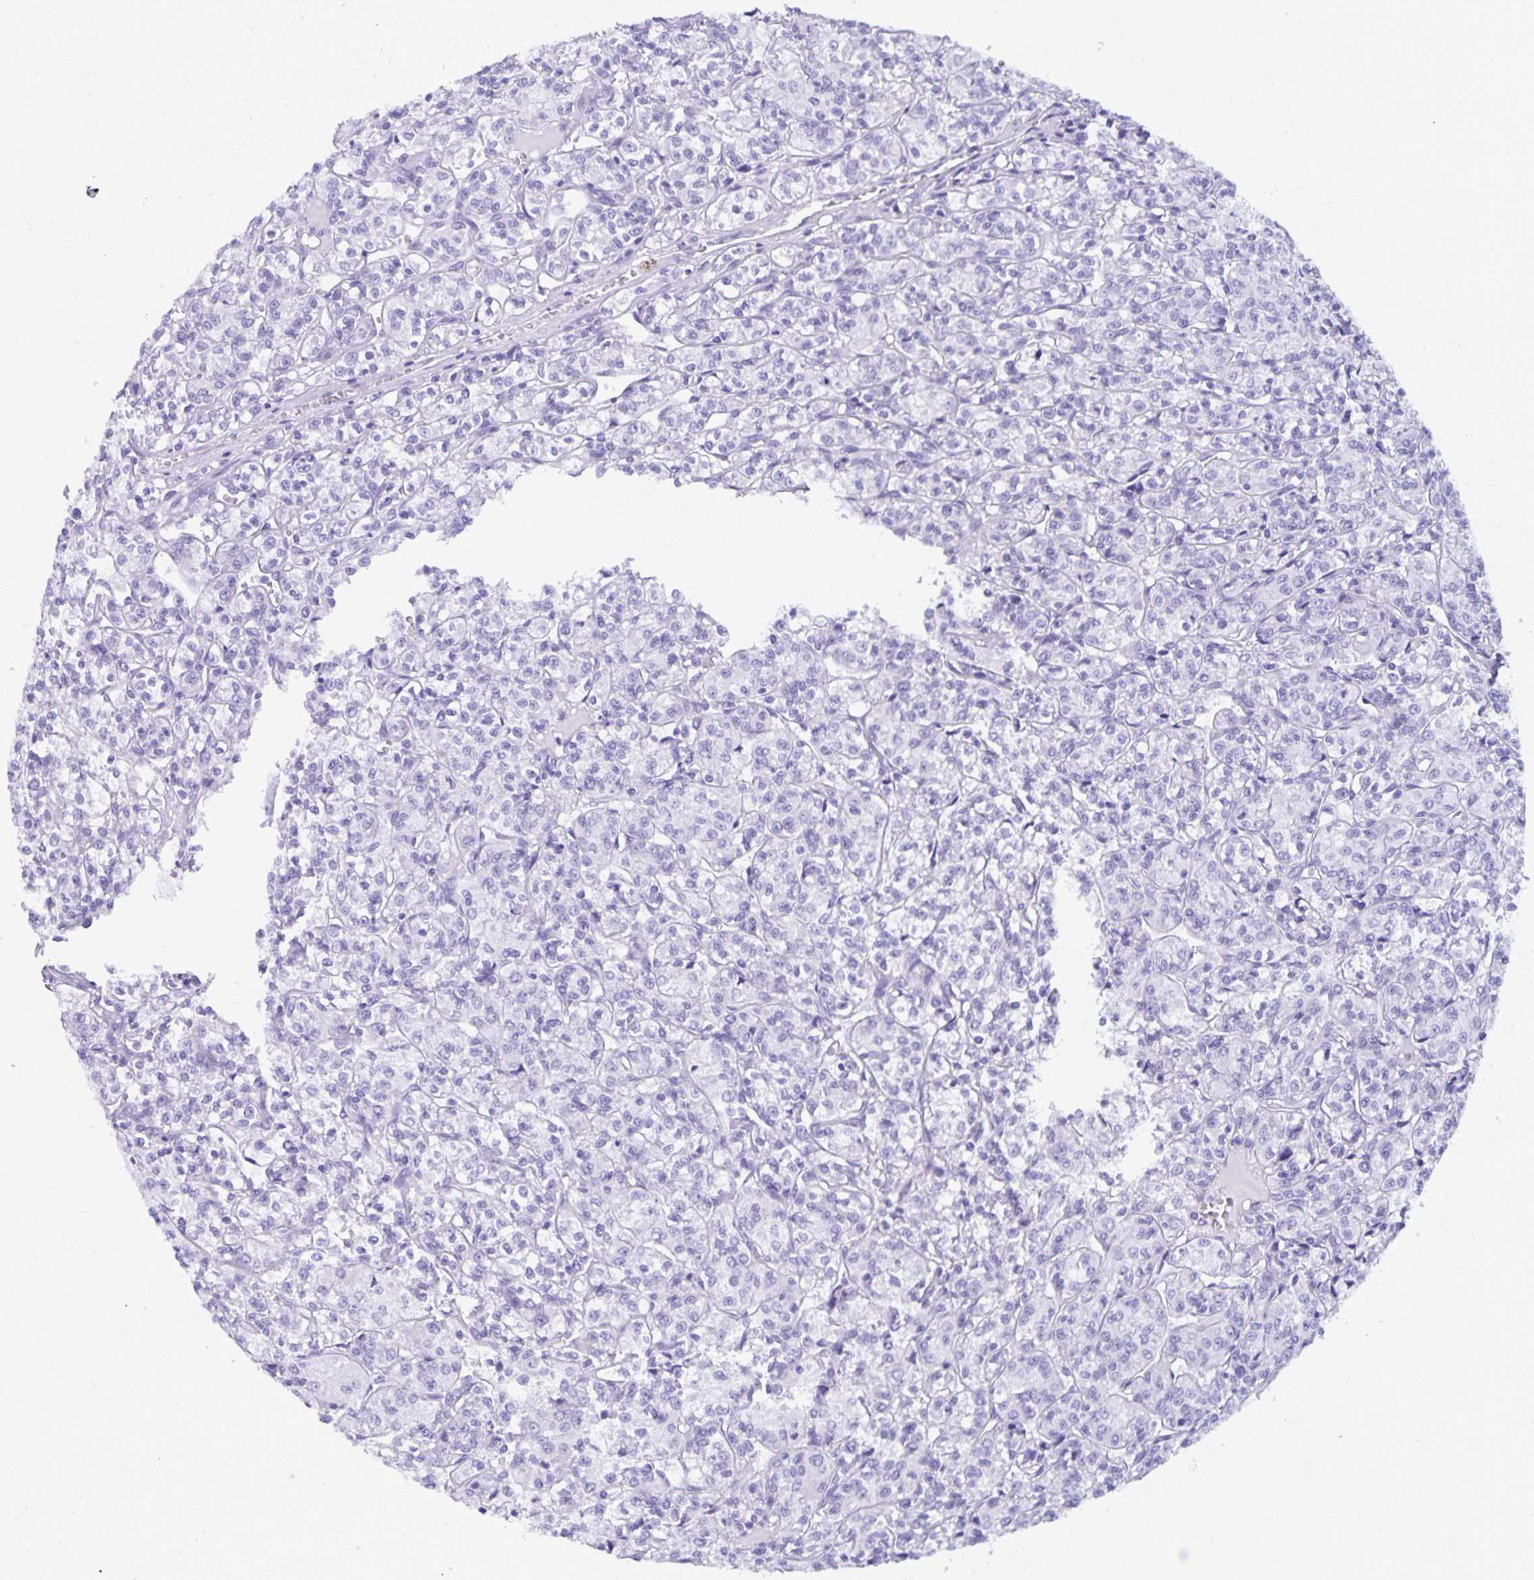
{"staining": {"intensity": "negative", "quantity": "none", "location": "none"}, "tissue": "renal cancer", "cell_type": "Tumor cells", "image_type": "cancer", "snomed": [{"axis": "morphology", "description": "Adenocarcinoma, NOS"}, {"axis": "topography", "description": "Kidney"}], "caption": "An immunohistochemistry photomicrograph of renal adenocarcinoma is shown. There is no staining in tumor cells of renal adenocarcinoma. The staining is performed using DAB brown chromogen with nuclei counter-stained in using hematoxylin.", "gene": "DEFA5", "patient": {"sex": "male", "age": 36}}